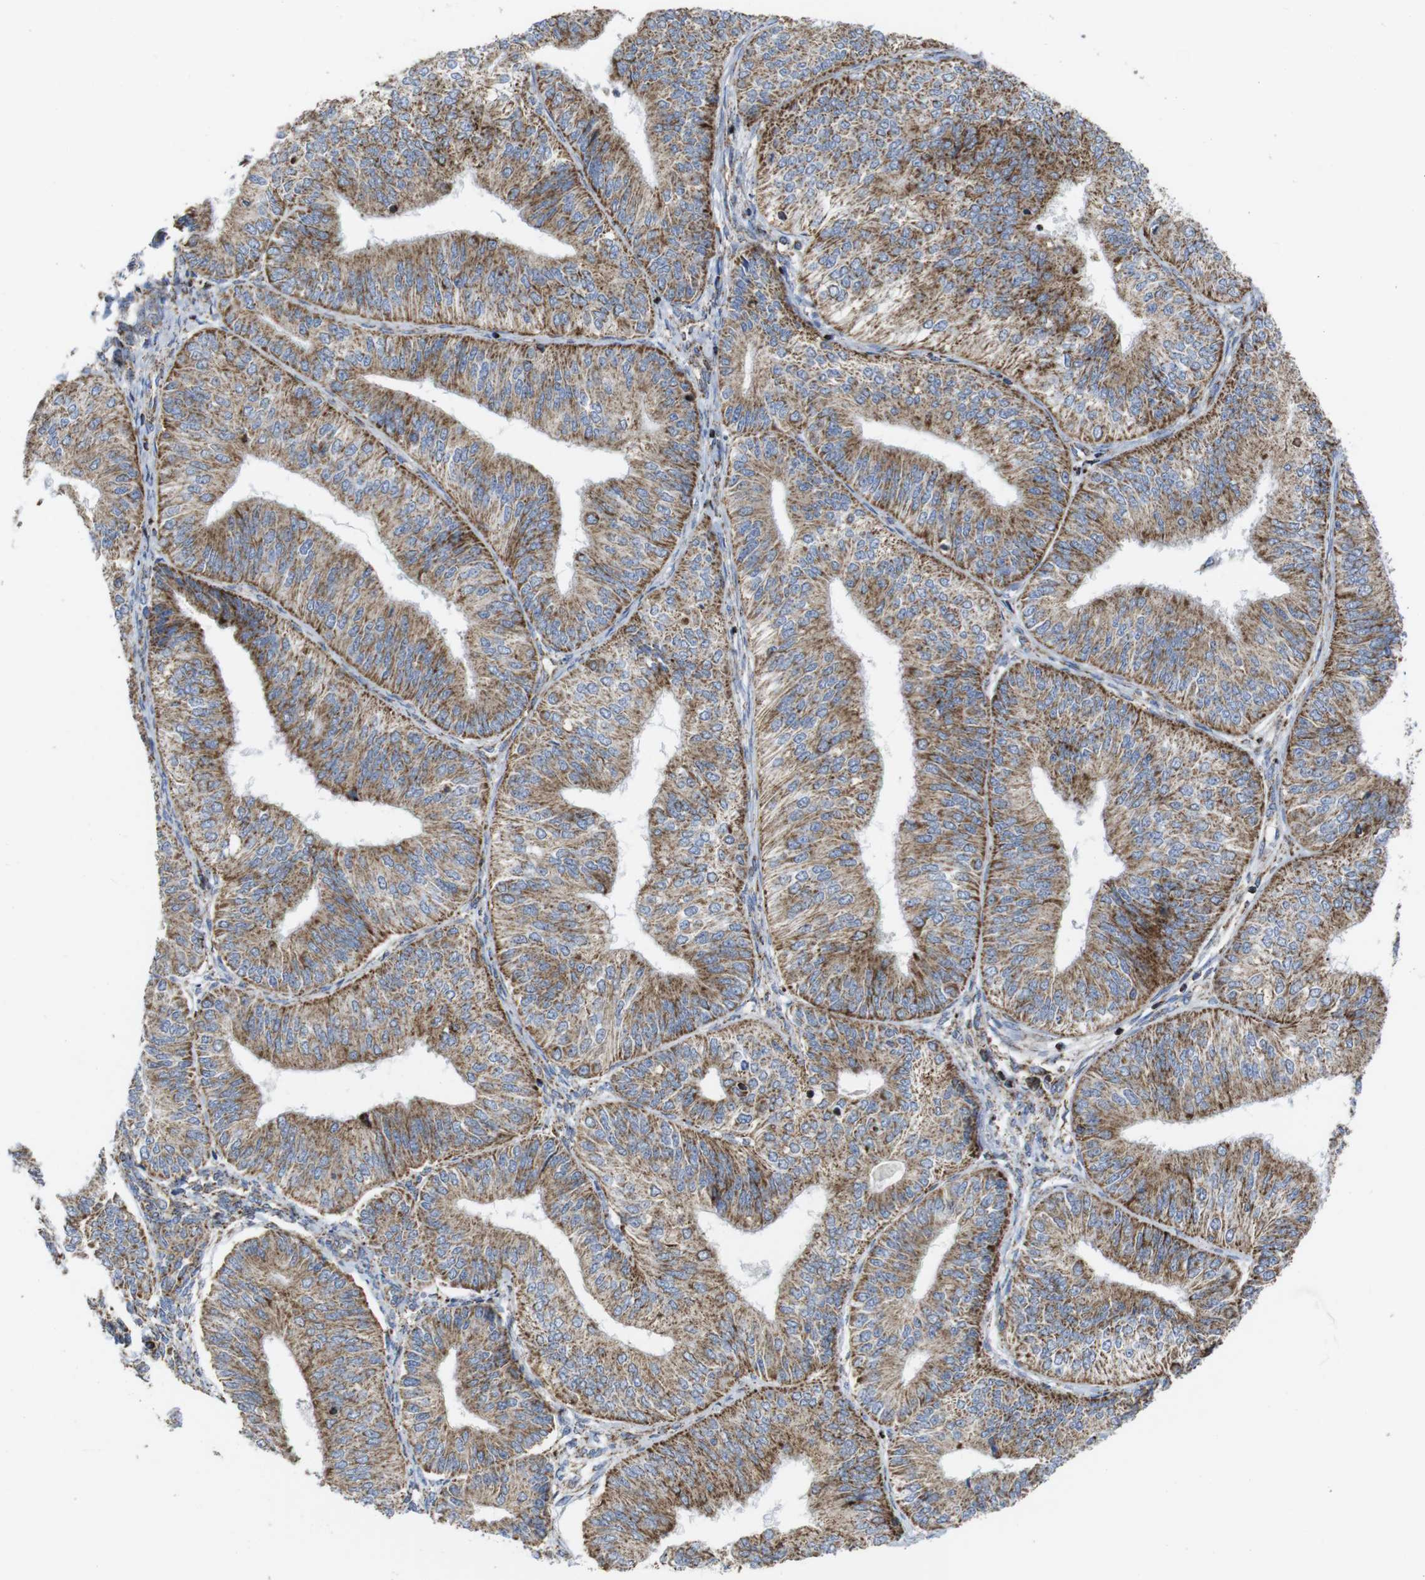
{"staining": {"intensity": "moderate", "quantity": ">75%", "location": "cytoplasmic/membranous"}, "tissue": "endometrial cancer", "cell_type": "Tumor cells", "image_type": "cancer", "snomed": [{"axis": "morphology", "description": "Adenocarcinoma, NOS"}, {"axis": "topography", "description": "Endometrium"}], "caption": "This image demonstrates immunohistochemistry (IHC) staining of human endometrial adenocarcinoma, with medium moderate cytoplasmic/membranous positivity in about >75% of tumor cells.", "gene": "TMEM192", "patient": {"sex": "female", "age": 58}}